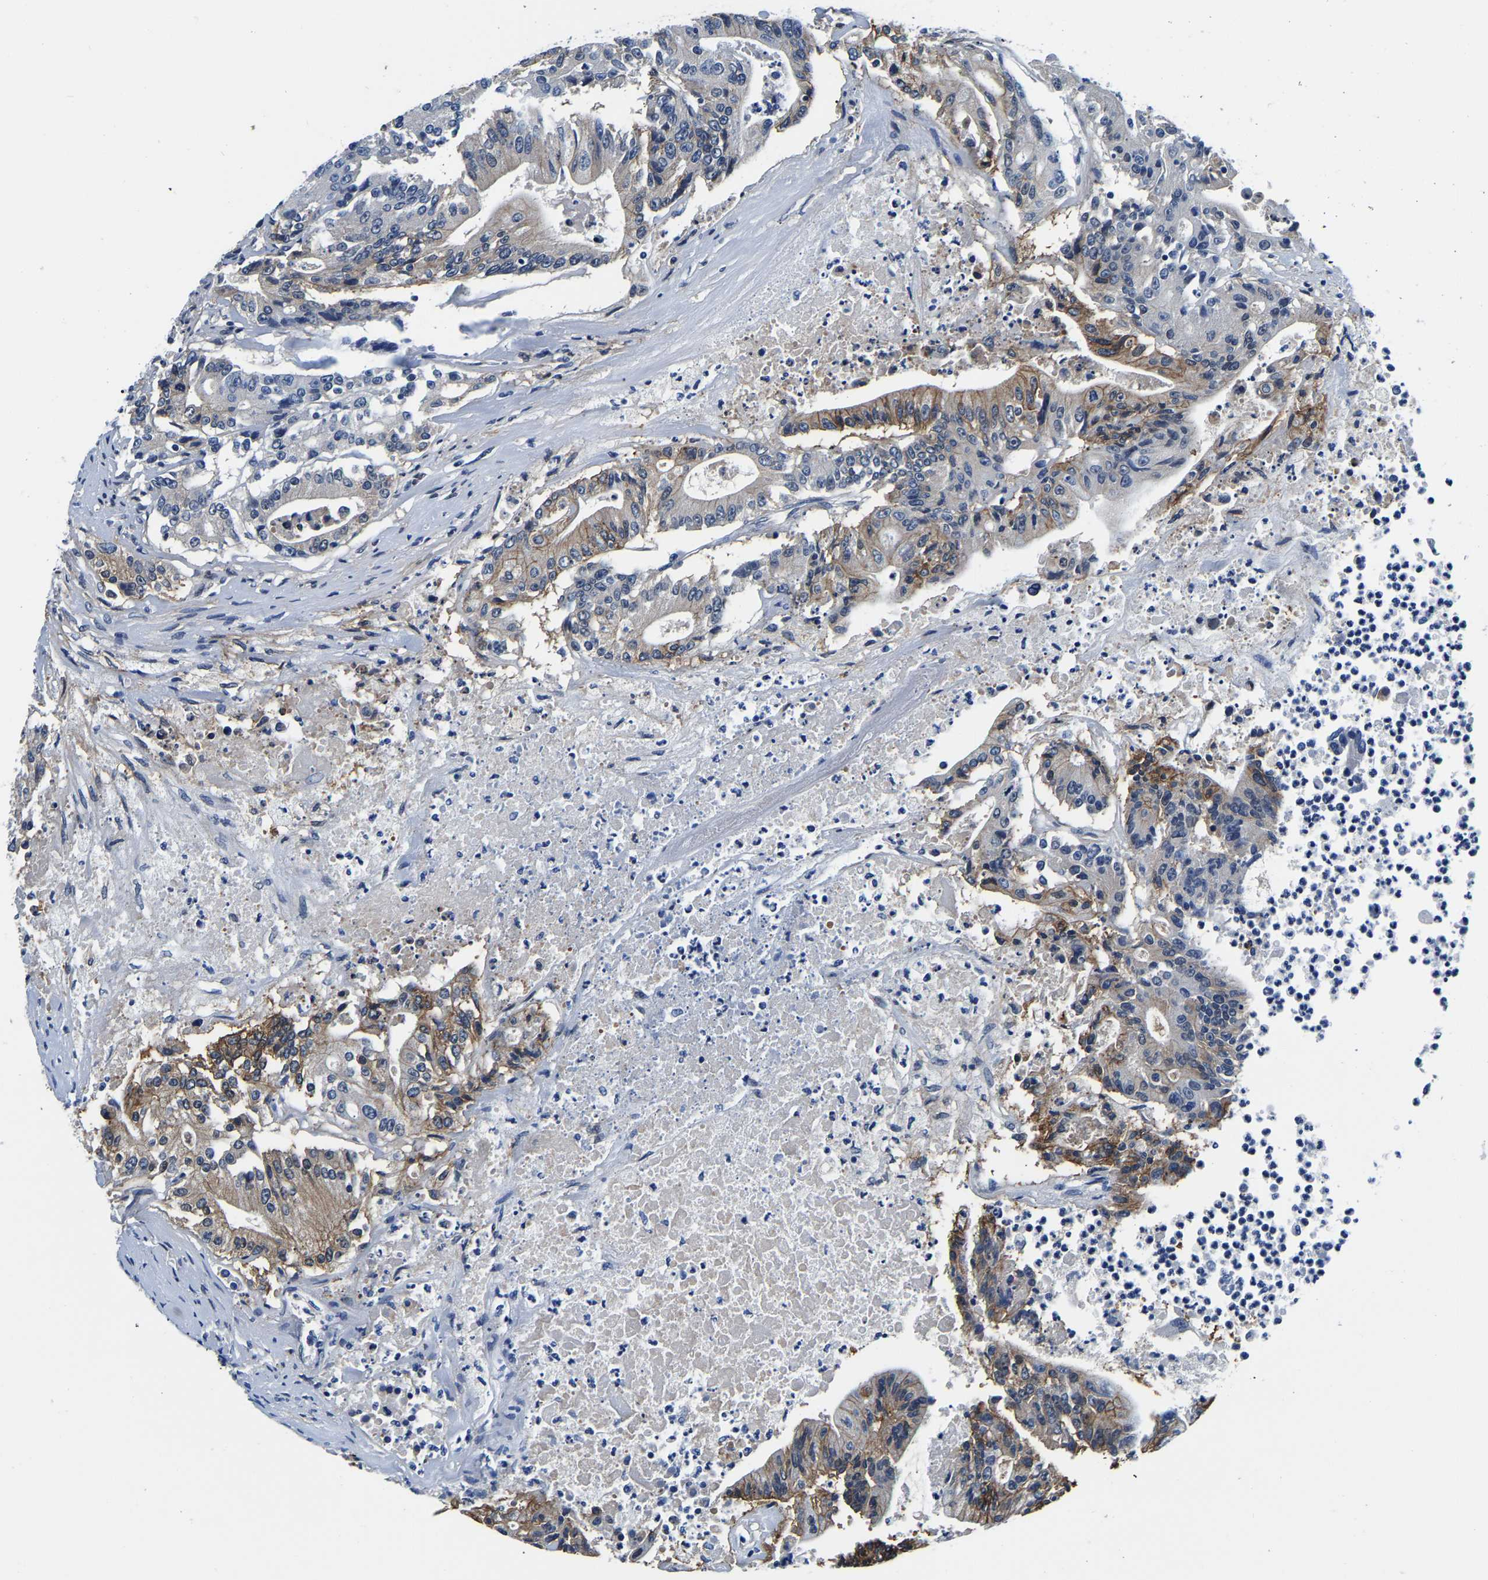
{"staining": {"intensity": "moderate", "quantity": "25%-75%", "location": "cytoplasmic/membranous"}, "tissue": "colorectal cancer", "cell_type": "Tumor cells", "image_type": "cancer", "snomed": [{"axis": "morphology", "description": "Adenocarcinoma, NOS"}, {"axis": "topography", "description": "Colon"}], "caption": "Tumor cells reveal moderate cytoplasmic/membranous staining in approximately 25%-75% of cells in adenocarcinoma (colorectal). The protein of interest is stained brown, and the nuclei are stained in blue (DAB IHC with brightfield microscopy, high magnification).", "gene": "ACO1", "patient": {"sex": "female", "age": 77}}